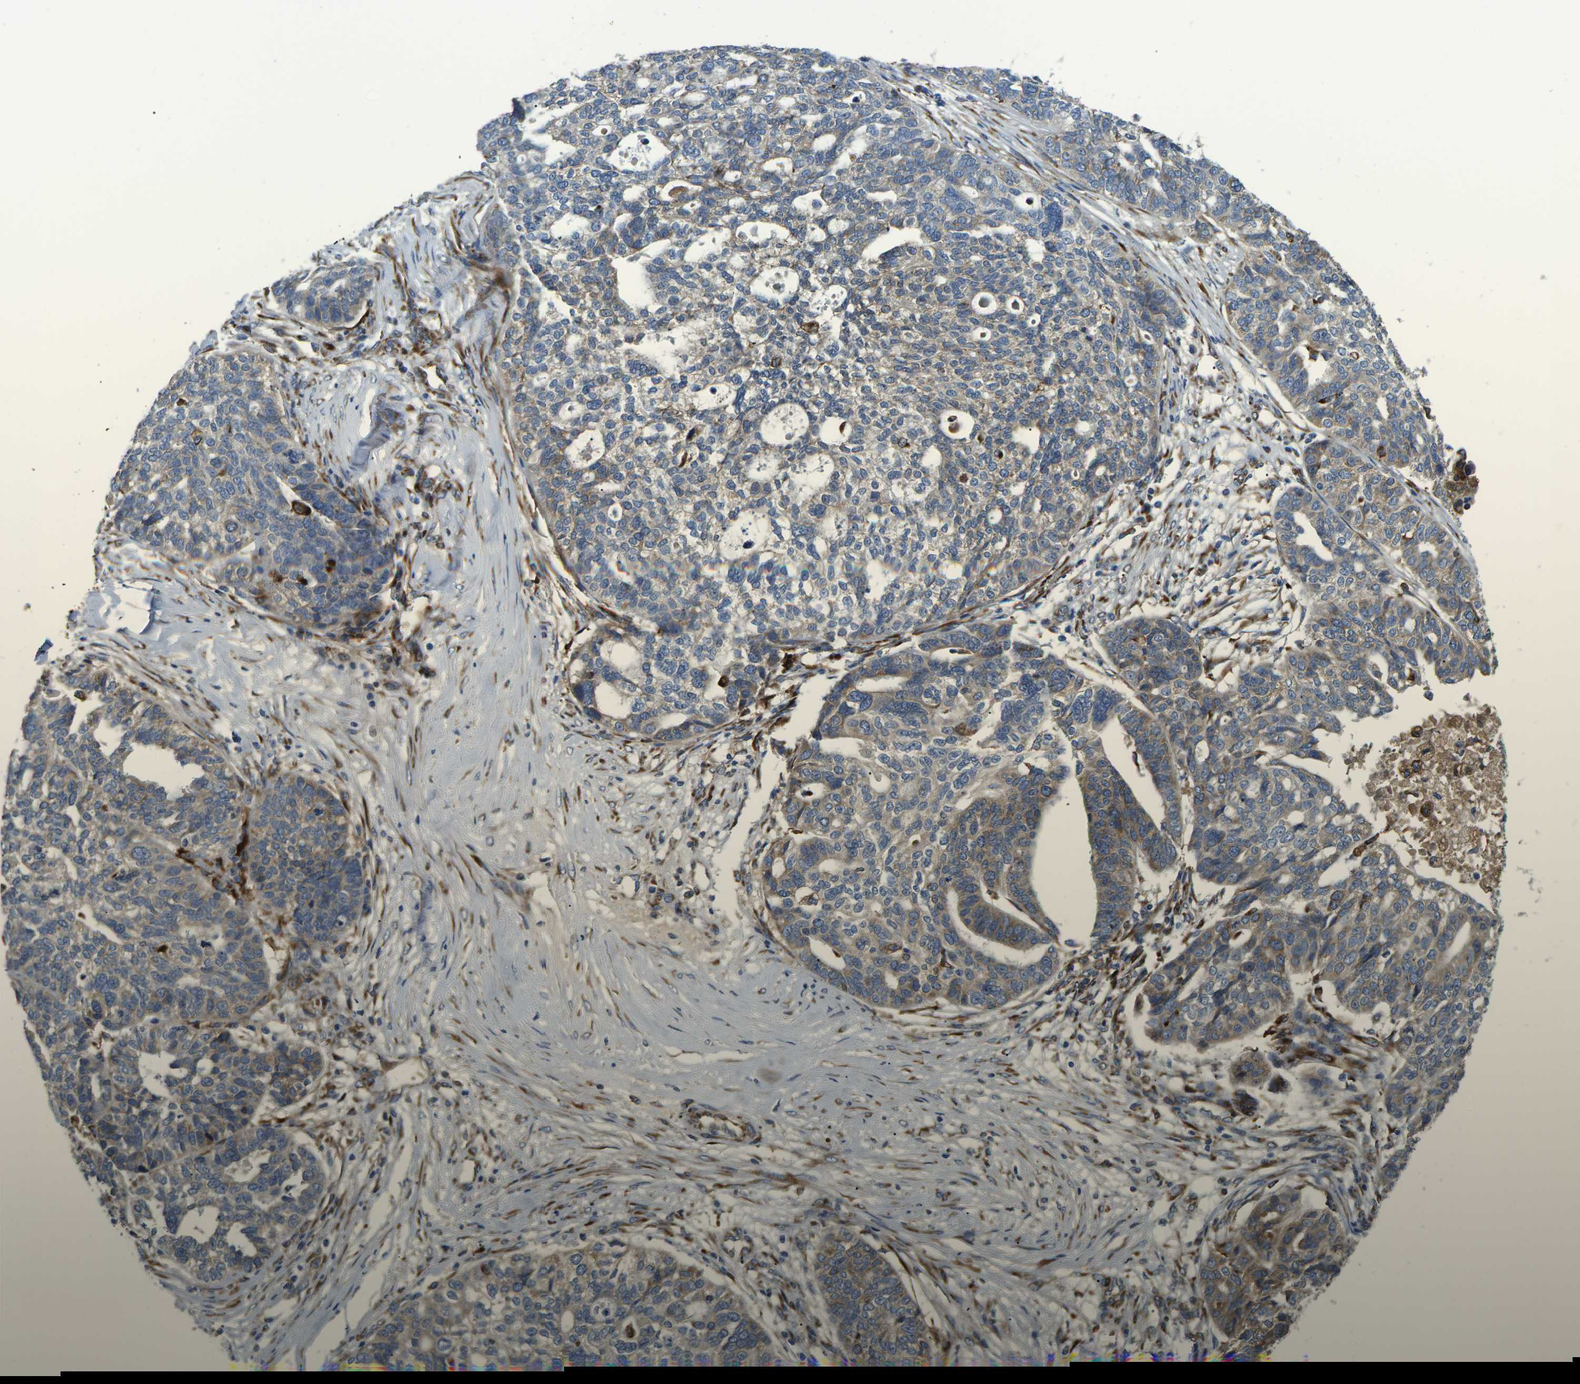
{"staining": {"intensity": "weak", "quantity": "25%-75%", "location": "cytoplasmic/membranous"}, "tissue": "ovarian cancer", "cell_type": "Tumor cells", "image_type": "cancer", "snomed": [{"axis": "morphology", "description": "Cystadenocarcinoma, serous, NOS"}, {"axis": "topography", "description": "Ovary"}], "caption": "Ovarian cancer (serous cystadenocarcinoma) tissue displays weak cytoplasmic/membranous expression in approximately 25%-75% of tumor cells, visualized by immunohistochemistry.", "gene": "PDZD8", "patient": {"sex": "female", "age": 59}}